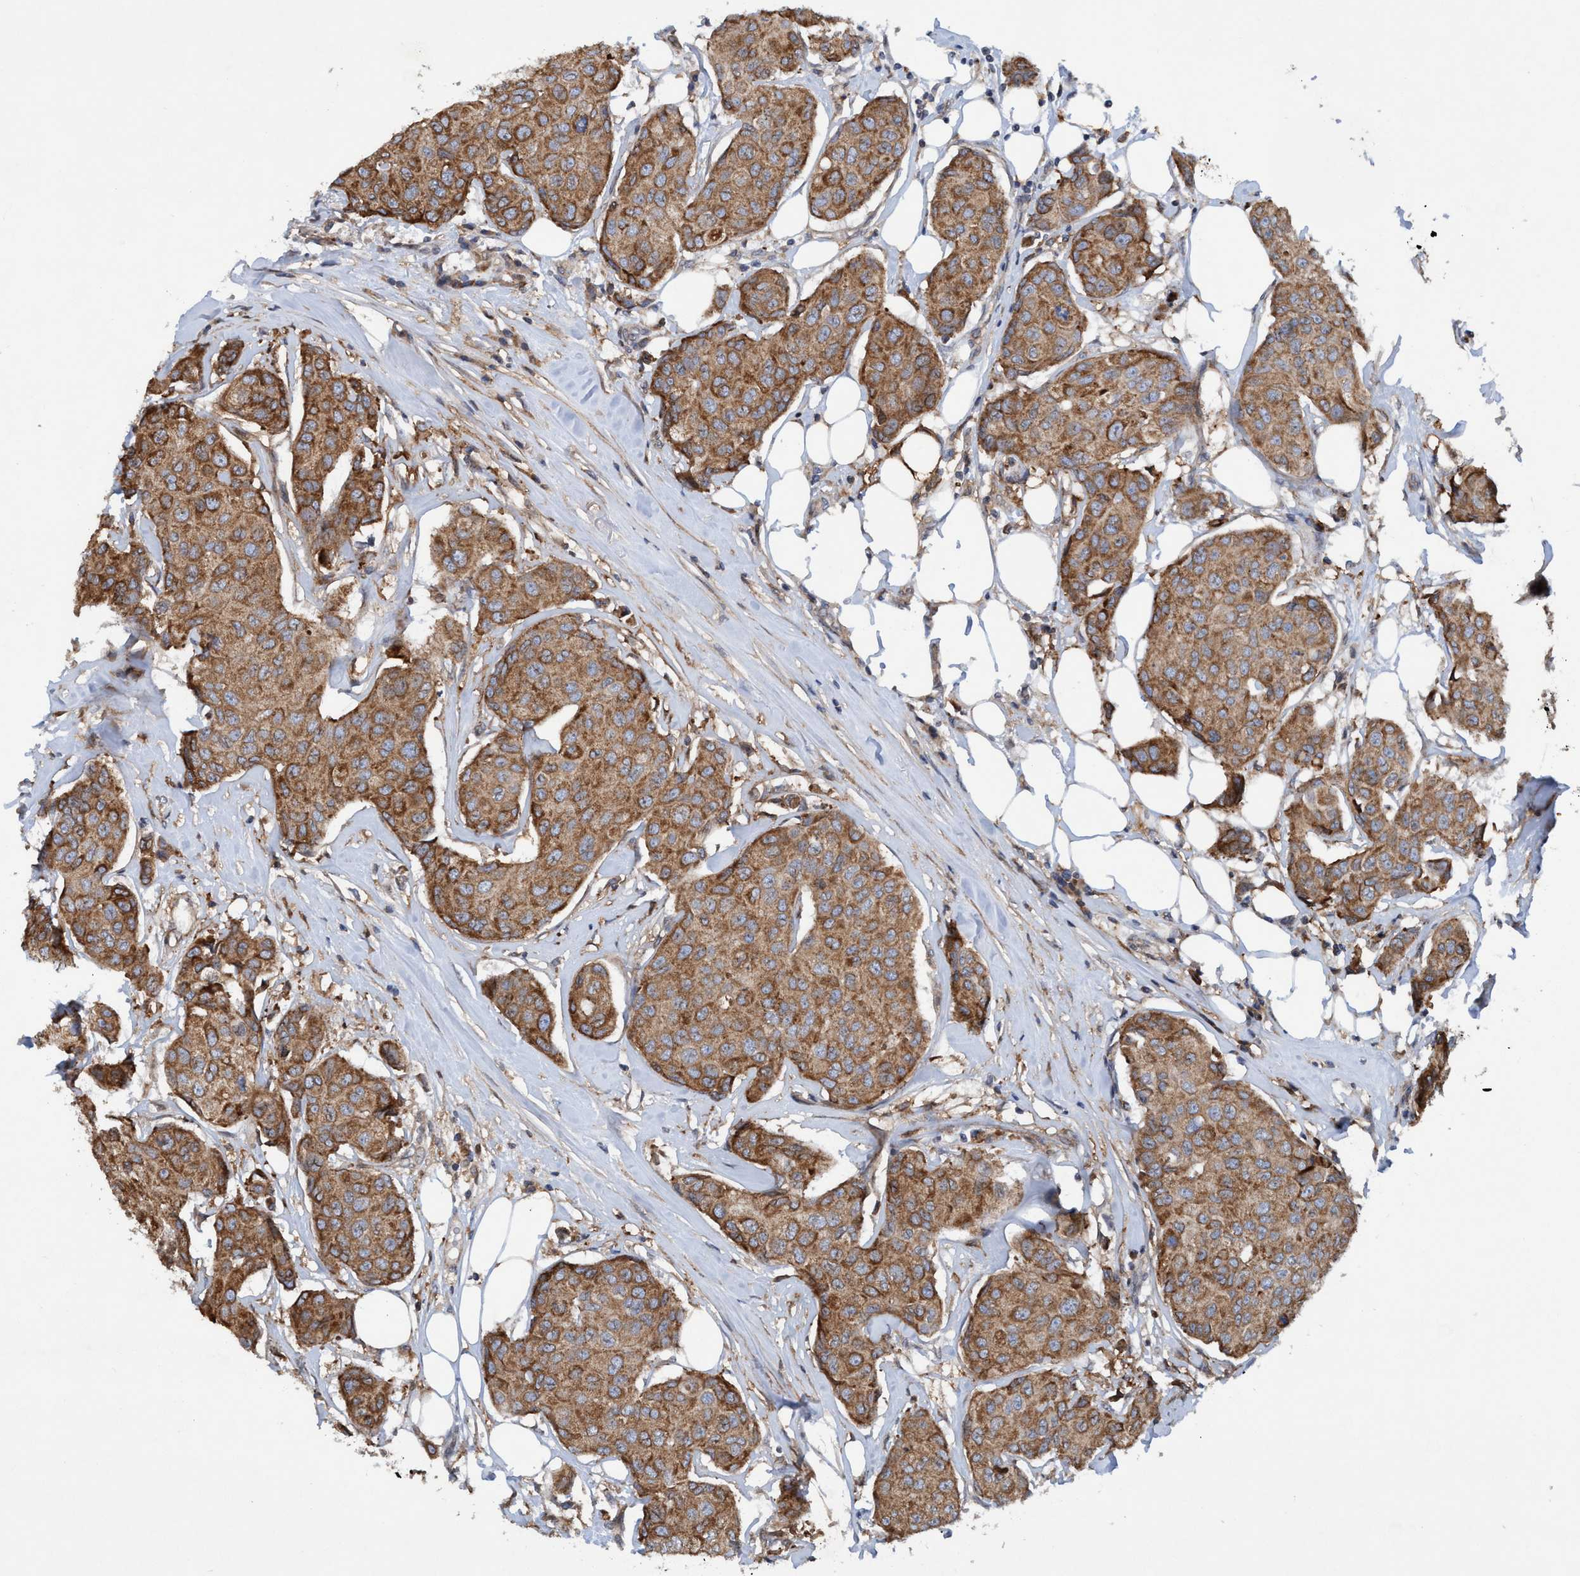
{"staining": {"intensity": "moderate", "quantity": ">75%", "location": "cytoplasmic/membranous"}, "tissue": "breast cancer", "cell_type": "Tumor cells", "image_type": "cancer", "snomed": [{"axis": "morphology", "description": "Duct carcinoma"}, {"axis": "topography", "description": "Breast"}], "caption": "Moderate cytoplasmic/membranous positivity is present in approximately >75% of tumor cells in breast cancer (invasive ductal carcinoma).", "gene": "SLC16A3", "patient": {"sex": "female", "age": 80}}